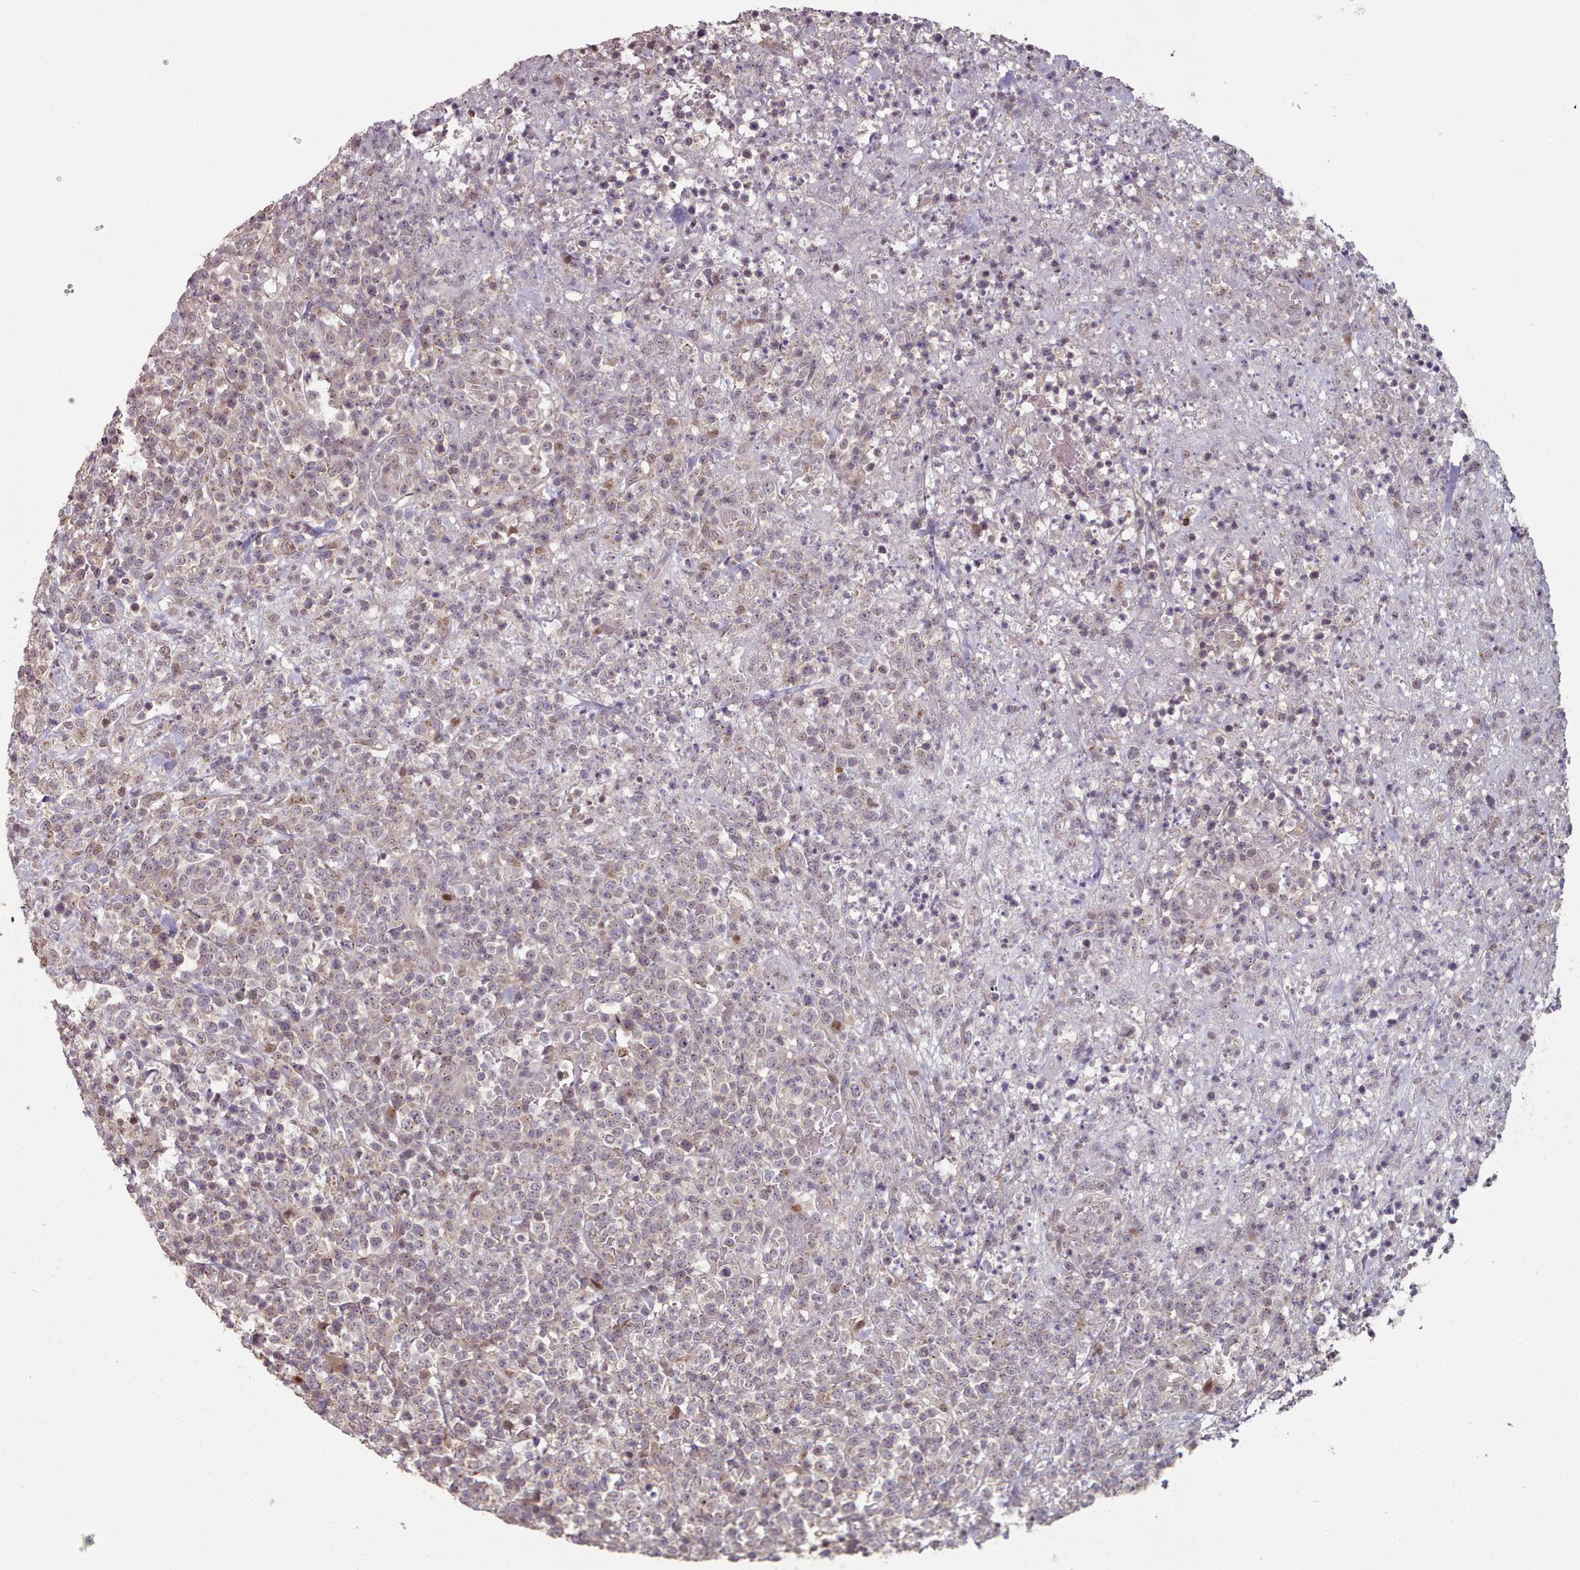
{"staining": {"intensity": "weak", "quantity": "25%-75%", "location": "cytoplasmic/membranous,nuclear"}, "tissue": "lymphoma", "cell_type": "Tumor cells", "image_type": "cancer", "snomed": [{"axis": "morphology", "description": "Malignant lymphoma, non-Hodgkin's type, High grade"}, {"axis": "topography", "description": "Colon"}], "caption": "Immunohistochemistry (IHC) staining of lymphoma, which reveals low levels of weak cytoplasmic/membranous and nuclear expression in about 25%-75% of tumor cells indicating weak cytoplasmic/membranous and nuclear protein positivity. The staining was performed using DAB (3,3'-diaminobenzidine) (brown) for protein detection and nuclei were counterstained in hematoxylin (blue).", "gene": "ERCC6L", "patient": {"sex": "female", "age": 53}}